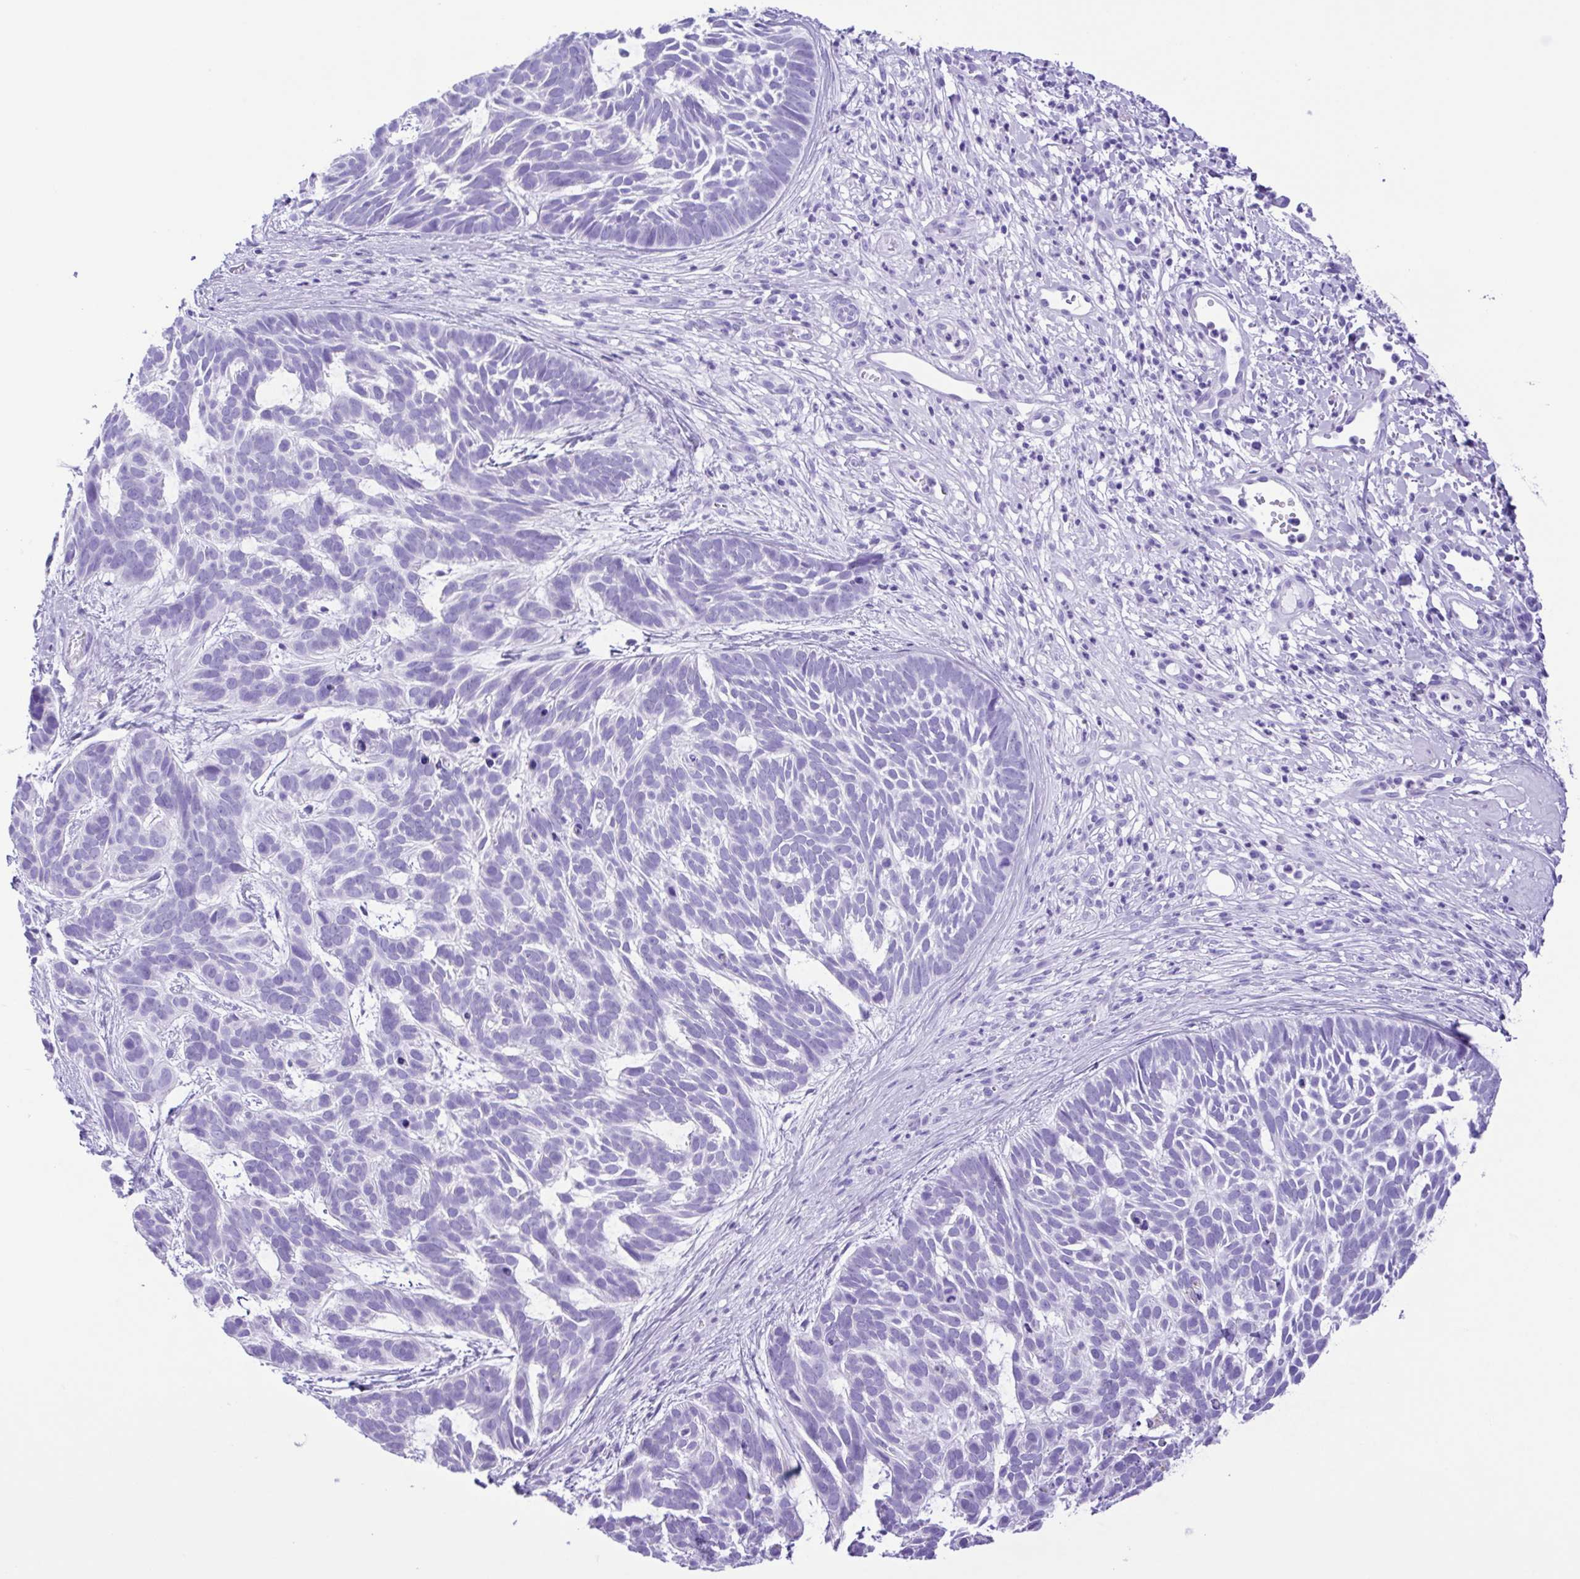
{"staining": {"intensity": "negative", "quantity": "none", "location": "none"}, "tissue": "skin cancer", "cell_type": "Tumor cells", "image_type": "cancer", "snomed": [{"axis": "morphology", "description": "Basal cell carcinoma"}, {"axis": "topography", "description": "Skin"}], "caption": "There is no significant staining in tumor cells of skin basal cell carcinoma. Nuclei are stained in blue.", "gene": "ERP27", "patient": {"sex": "male", "age": 78}}